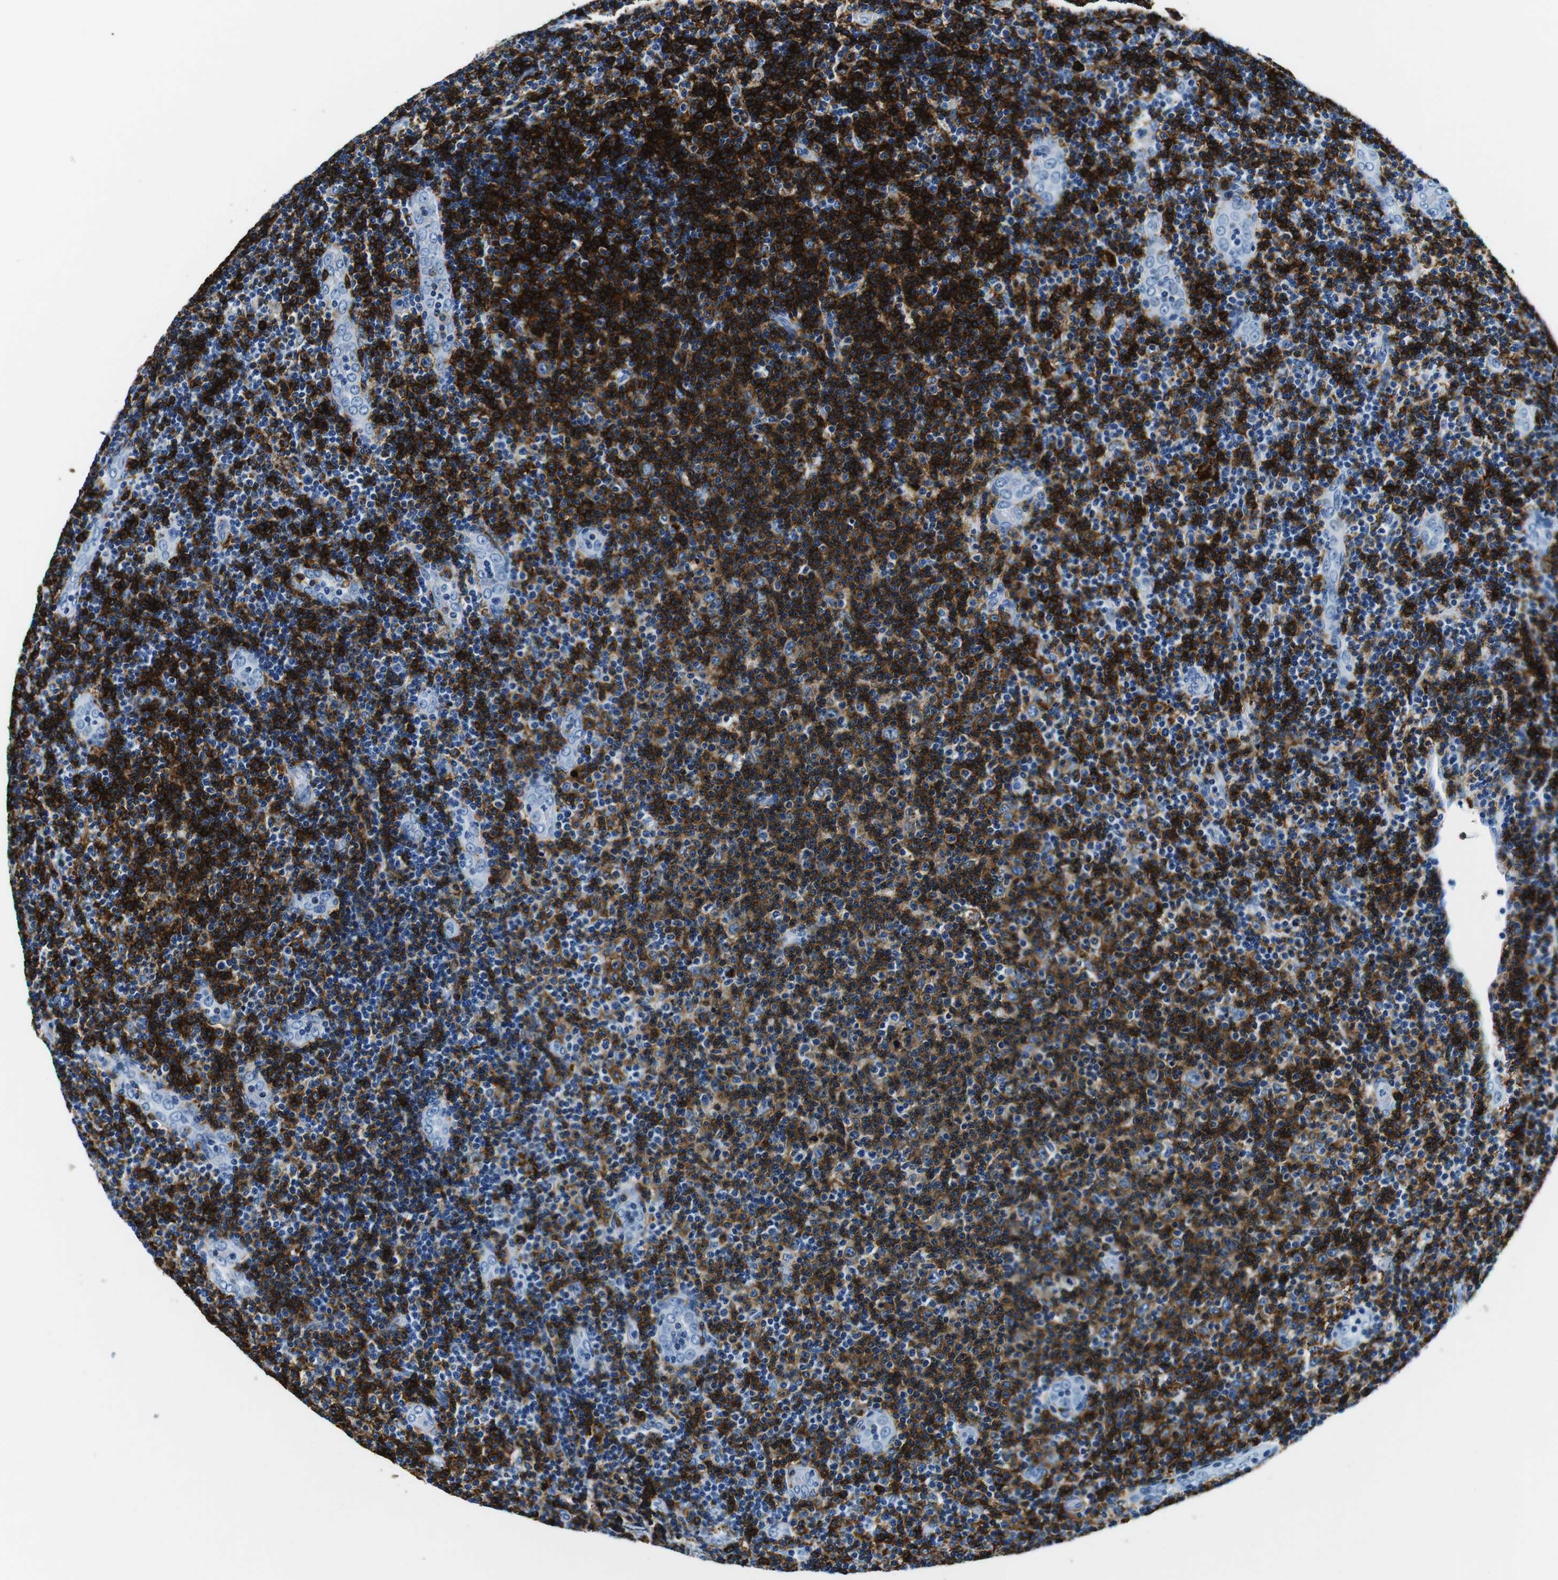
{"staining": {"intensity": "strong", "quantity": ">75%", "location": "cytoplasmic/membranous"}, "tissue": "lymphoma", "cell_type": "Tumor cells", "image_type": "cancer", "snomed": [{"axis": "morphology", "description": "Malignant lymphoma, non-Hodgkin's type, Low grade"}, {"axis": "topography", "description": "Lymph node"}], "caption": "This histopathology image exhibits IHC staining of lymphoma, with high strong cytoplasmic/membranous expression in about >75% of tumor cells.", "gene": "HLA-DRB1", "patient": {"sex": "male", "age": 83}}